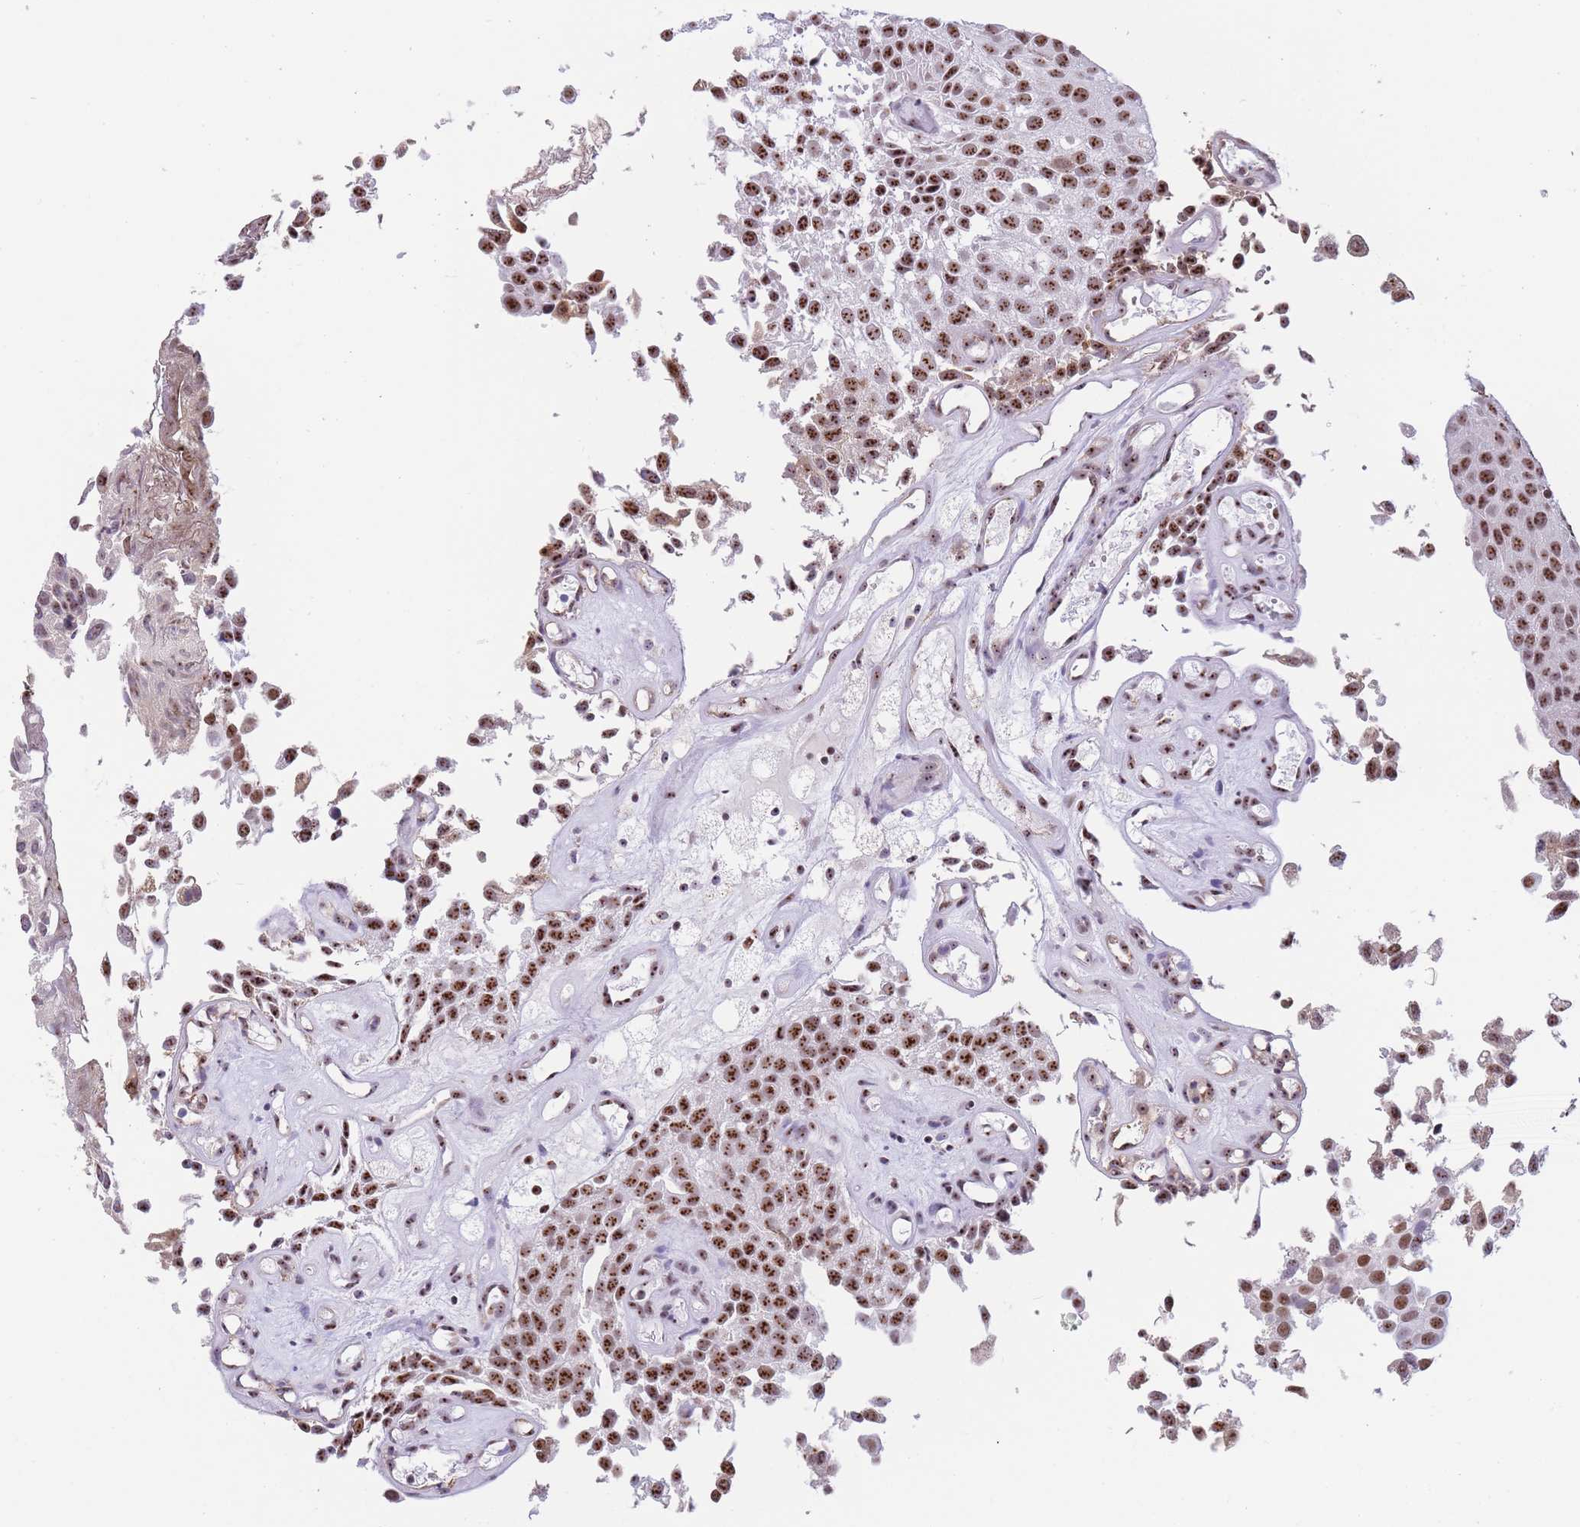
{"staining": {"intensity": "strong", "quantity": ">75%", "location": "nuclear"}, "tissue": "urothelial cancer", "cell_type": "Tumor cells", "image_type": "cancer", "snomed": [{"axis": "morphology", "description": "Urothelial carcinoma, Low grade"}, {"axis": "topography", "description": "Urinary bladder"}], "caption": "Urothelial cancer stained with immunohistochemistry shows strong nuclear staining in approximately >75% of tumor cells.", "gene": "EVC2", "patient": {"sex": "male", "age": 88}}